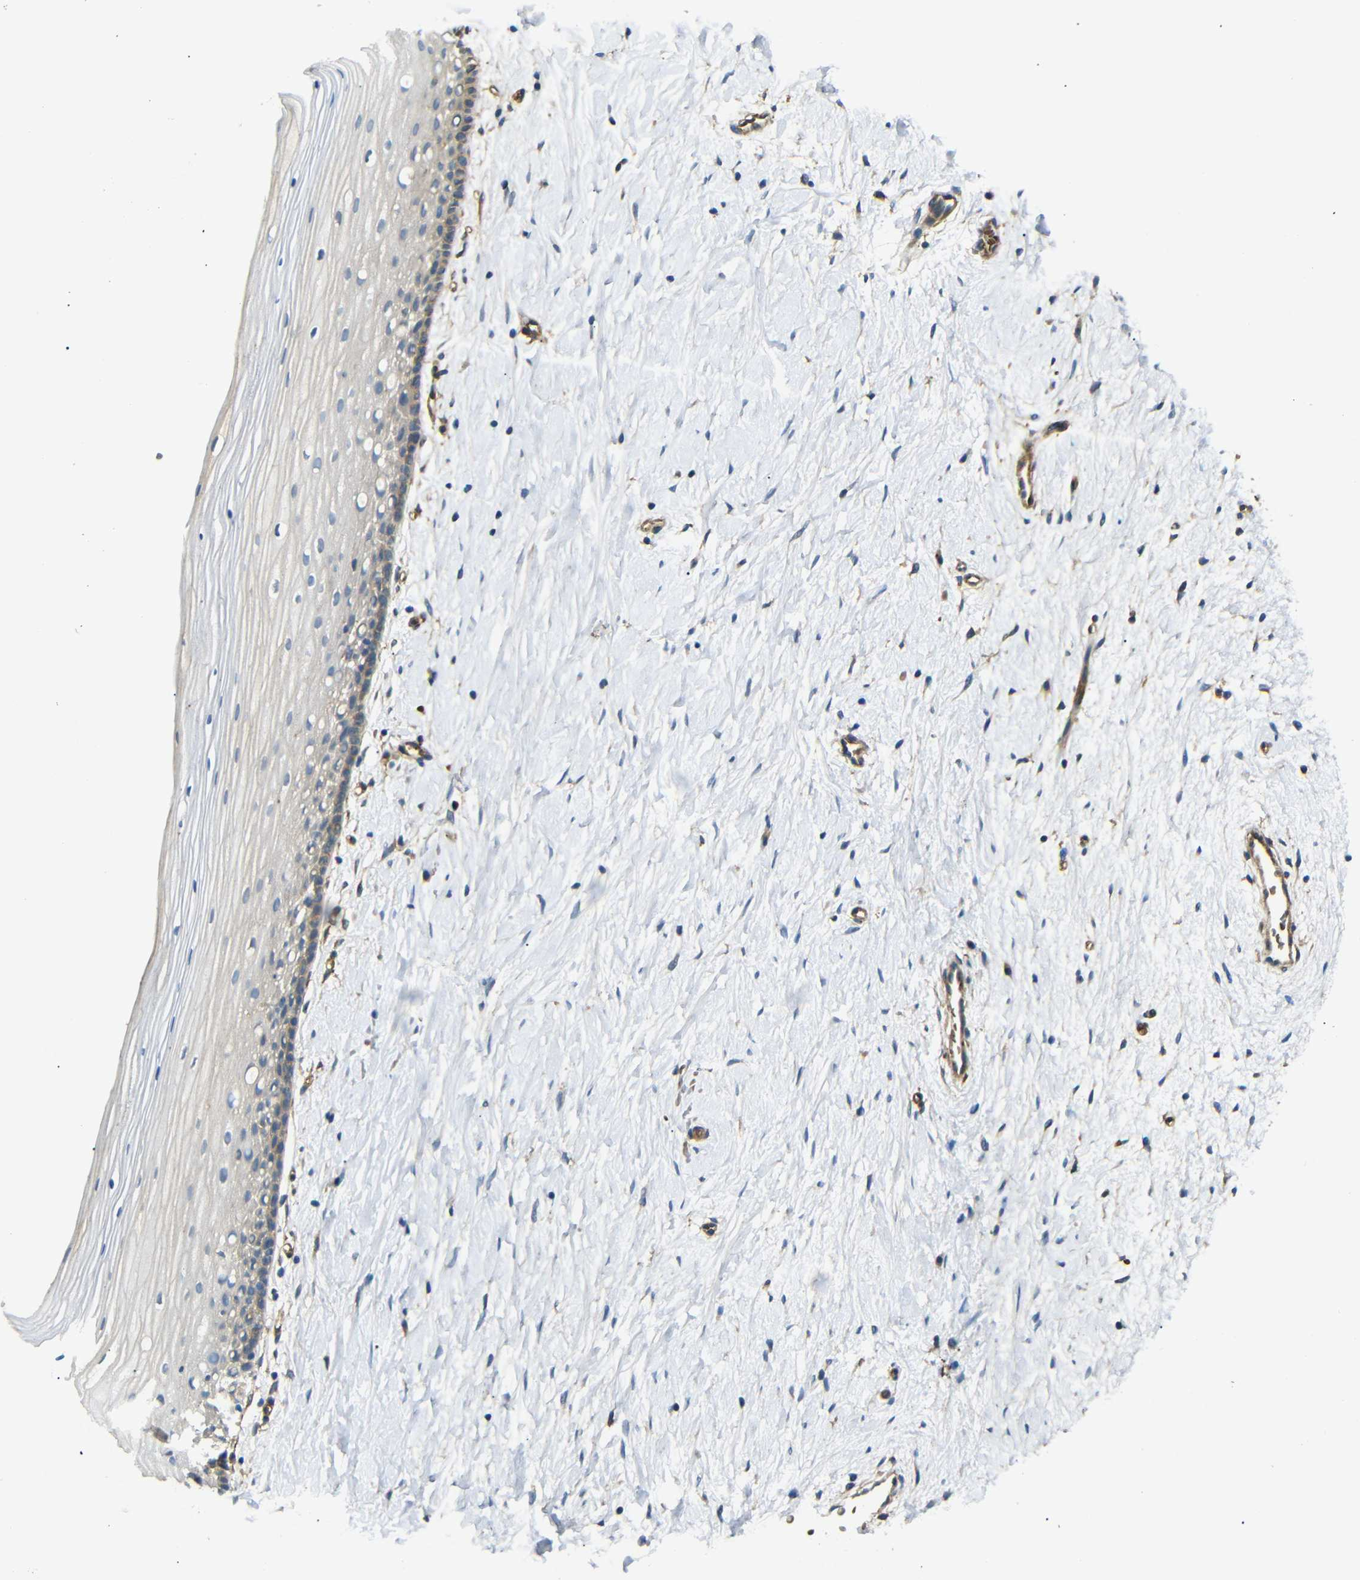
{"staining": {"intensity": "weak", "quantity": "<25%", "location": "cytoplasmic/membranous"}, "tissue": "cervix", "cell_type": "Glandular cells", "image_type": "normal", "snomed": [{"axis": "morphology", "description": "Normal tissue, NOS"}, {"axis": "topography", "description": "Cervix"}], "caption": "Protein analysis of normal cervix demonstrates no significant positivity in glandular cells. (DAB (3,3'-diaminobenzidine) immunohistochemistry with hematoxylin counter stain).", "gene": "MYO1B", "patient": {"sex": "female", "age": 39}}